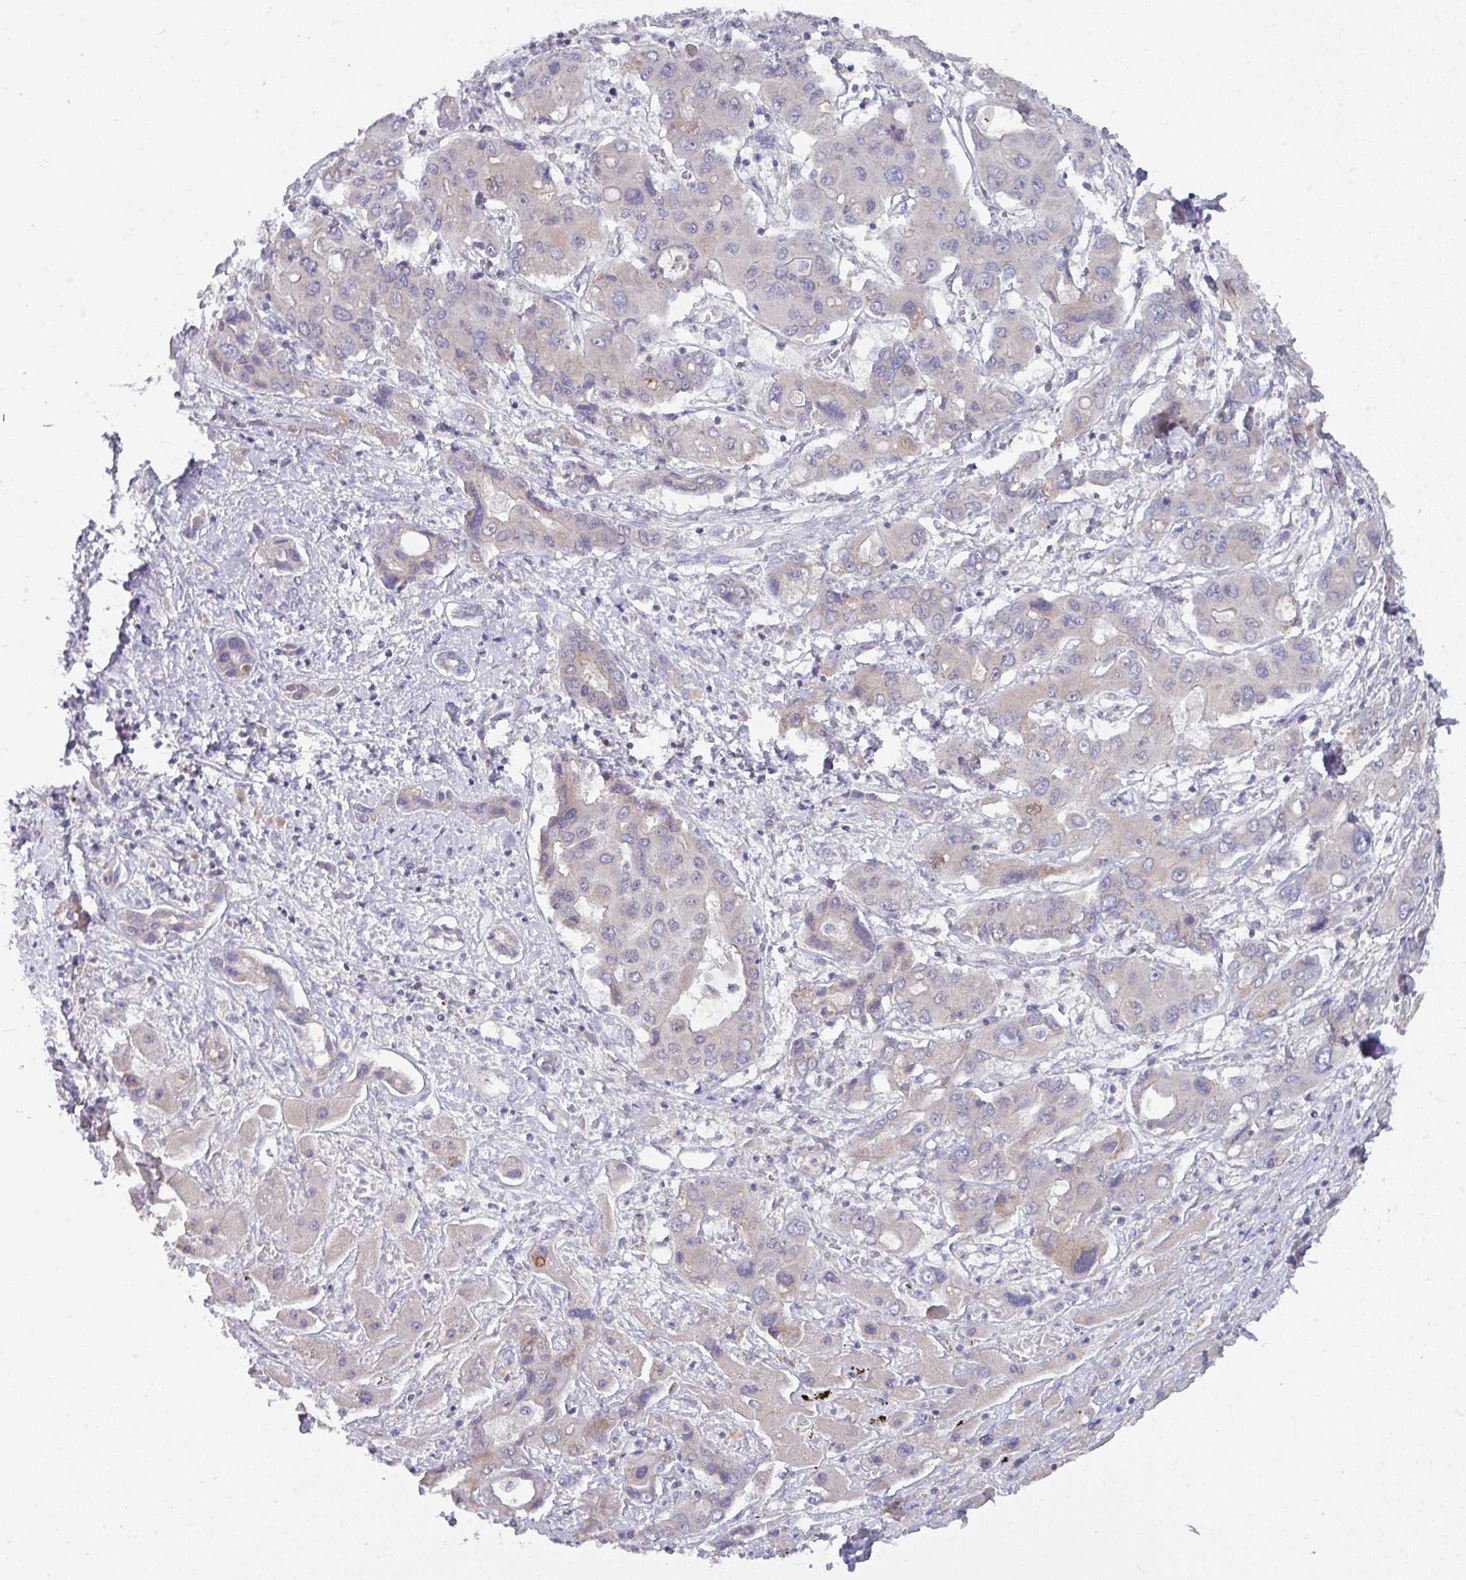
{"staining": {"intensity": "negative", "quantity": "none", "location": "none"}, "tissue": "liver cancer", "cell_type": "Tumor cells", "image_type": "cancer", "snomed": [{"axis": "morphology", "description": "Cholangiocarcinoma"}, {"axis": "topography", "description": "Liver"}], "caption": "Protein analysis of liver cancer reveals no significant staining in tumor cells.", "gene": "DCAF12L2", "patient": {"sex": "male", "age": 67}}